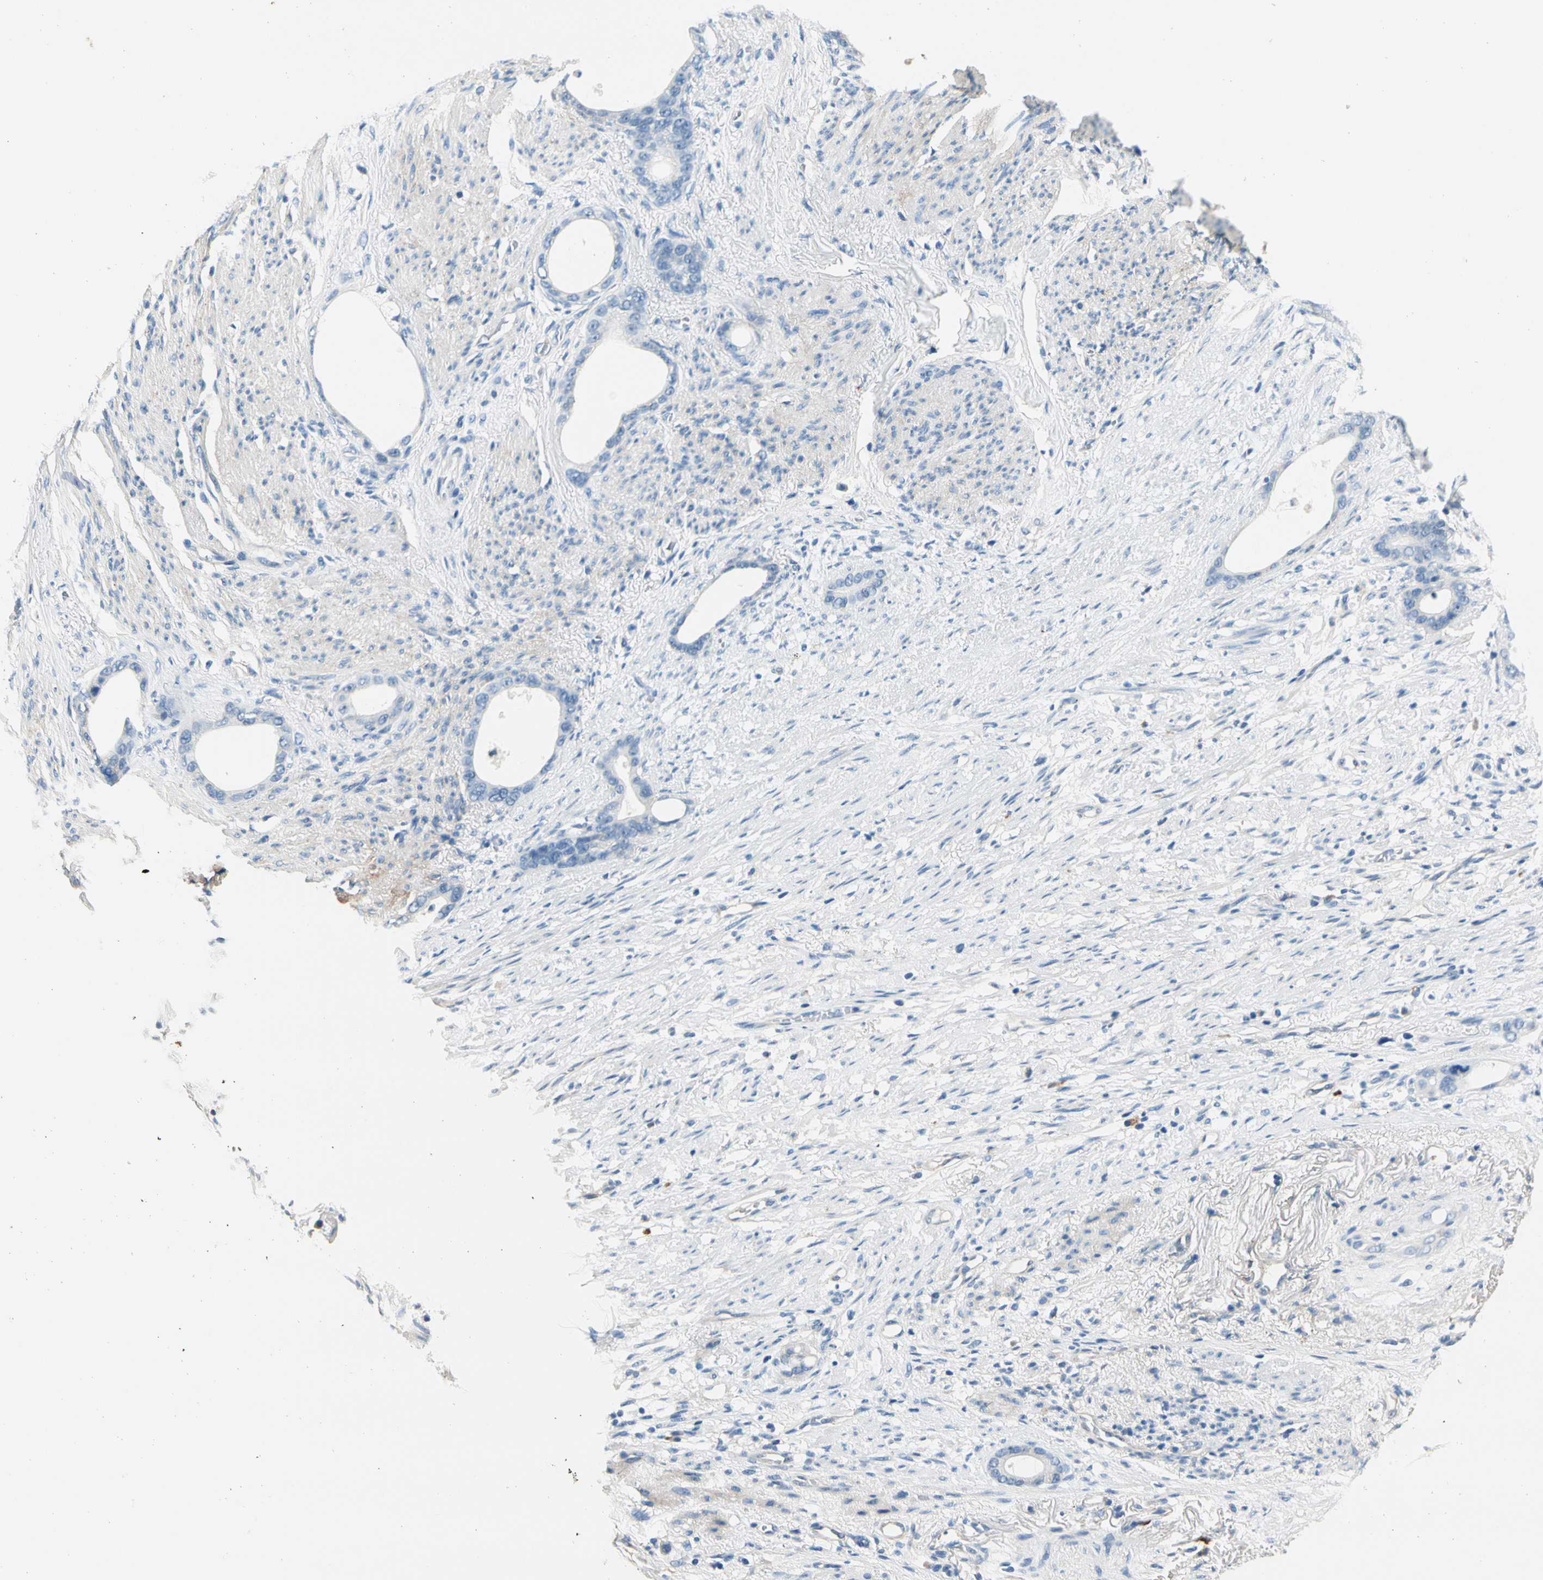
{"staining": {"intensity": "negative", "quantity": "none", "location": "none"}, "tissue": "stomach cancer", "cell_type": "Tumor cells", "image_type": "cancer", "snomed": [{"axis": "morphology", "description": "Adenocarcinoma, NOS"}, {"axis": "topography", "description": "Stomach"}], "caption": "Tumor cells show no significant positivity in stomach cancer (adenocarcinoma). (DAB (3,3'-diaminobenzidine) immunohistochemistry with hematoxylin counter stain).", "gene": "TGFBR3", "patient": {"sex": "female", "age": 75}}